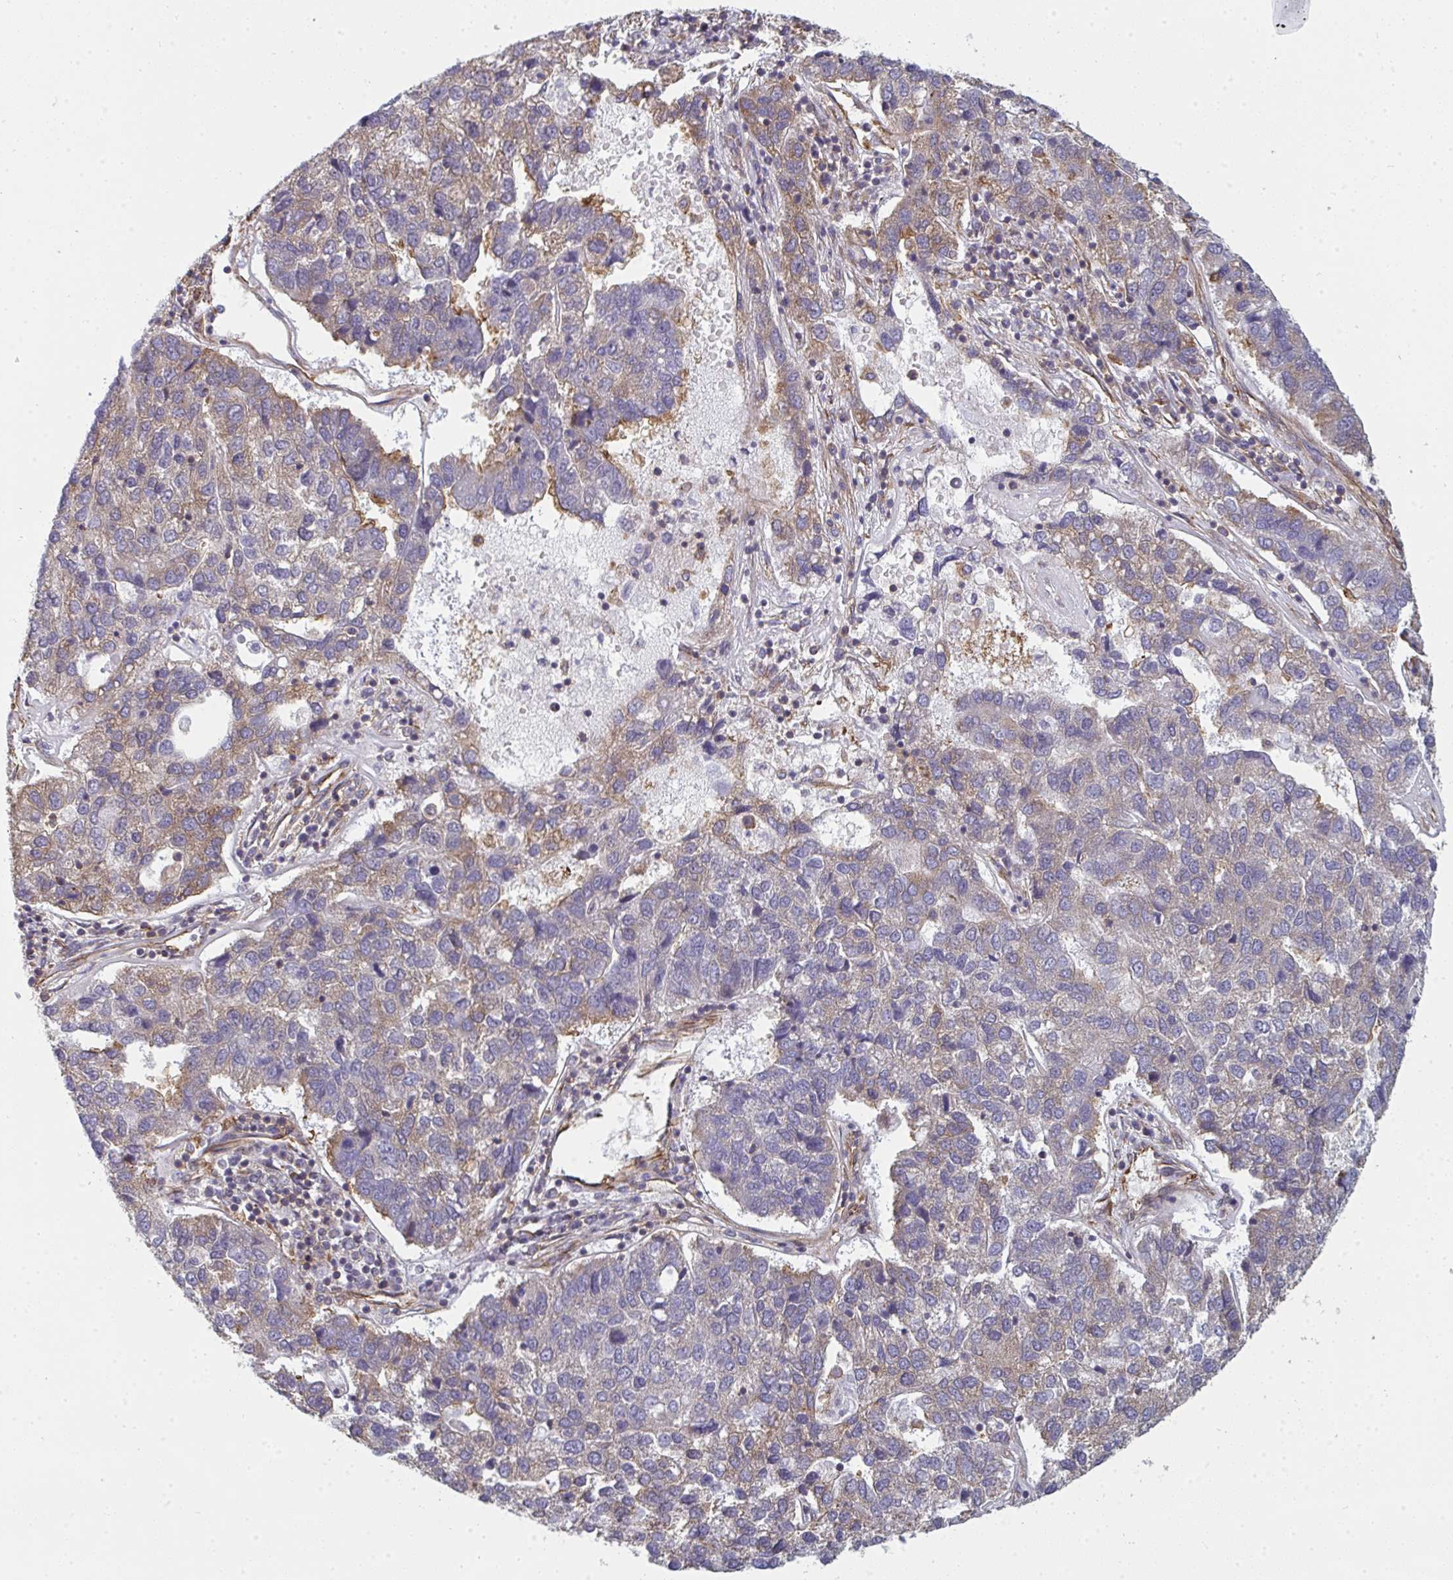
{"staining": {"intensity": "weak", "quantity": "<25%", "location": "cytoplasmic/membranous"}, "tissue": "pancreatic cancer", "cell_type": "Tumor cells", "image_type": "cancer", "snomed": [{"axis": "morphology", "description": "Adenocarcinoma, NOS"}, {"axis": "topography", "description": "Pancreas"}], "caption": "Image shows no protein expression in tumor cells of pancreatic adenocarcinoma tissue. Nuclei are stained in blue.", "gene": "DYNC1I2", "patient": {"sex": "female", "age": 61}}